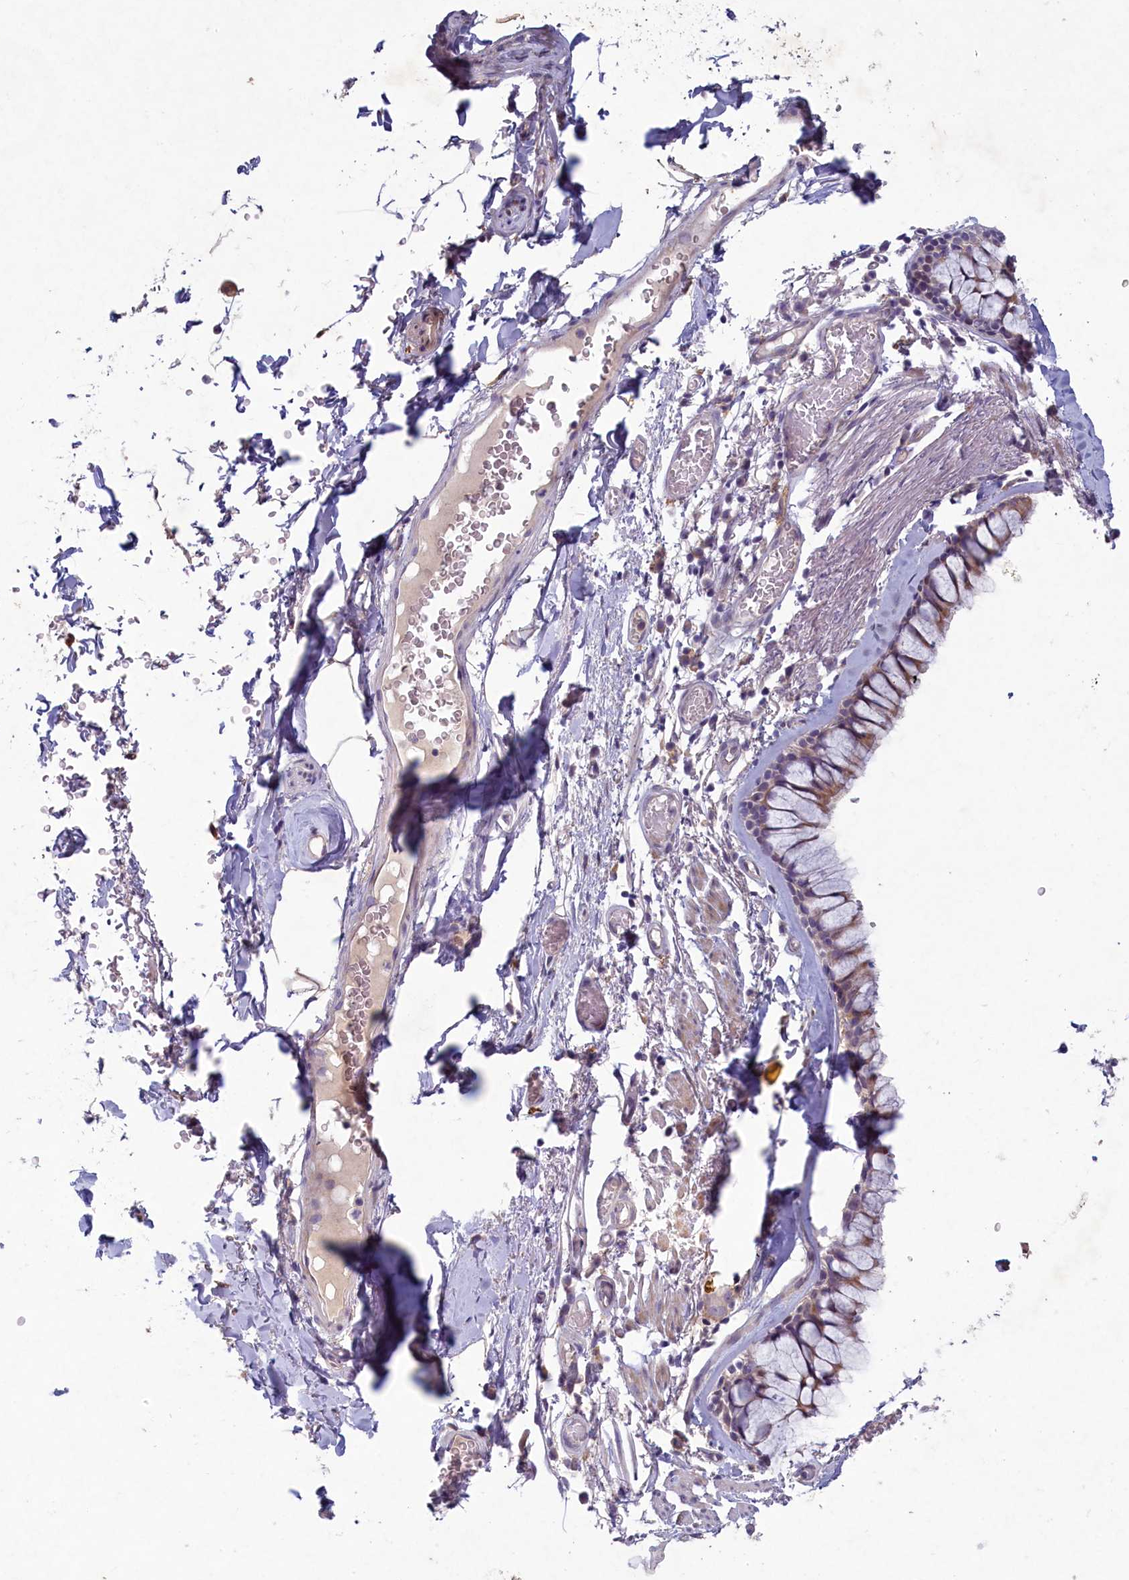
{"staining": {"intensity": "weak", "quantity": ">75%", "location": "cytoplasmic/membranous"}, "tissue": "bronchus", "cell_type": "Respiratory epithelial cells", "image_type": "normal", "snomed": [{"axis": "morphology", "description": "Normal tissue, NOS"}, {"axis": "topography", "description": "Bronchus"}], "caption": "Weak cytoplasmic/membranous positivity is identified in about >75% of respiratory epithelial cells in normal bronchus.", "gene": "PLEKHG6", "patient": {"sex": "male", "age": 65}}